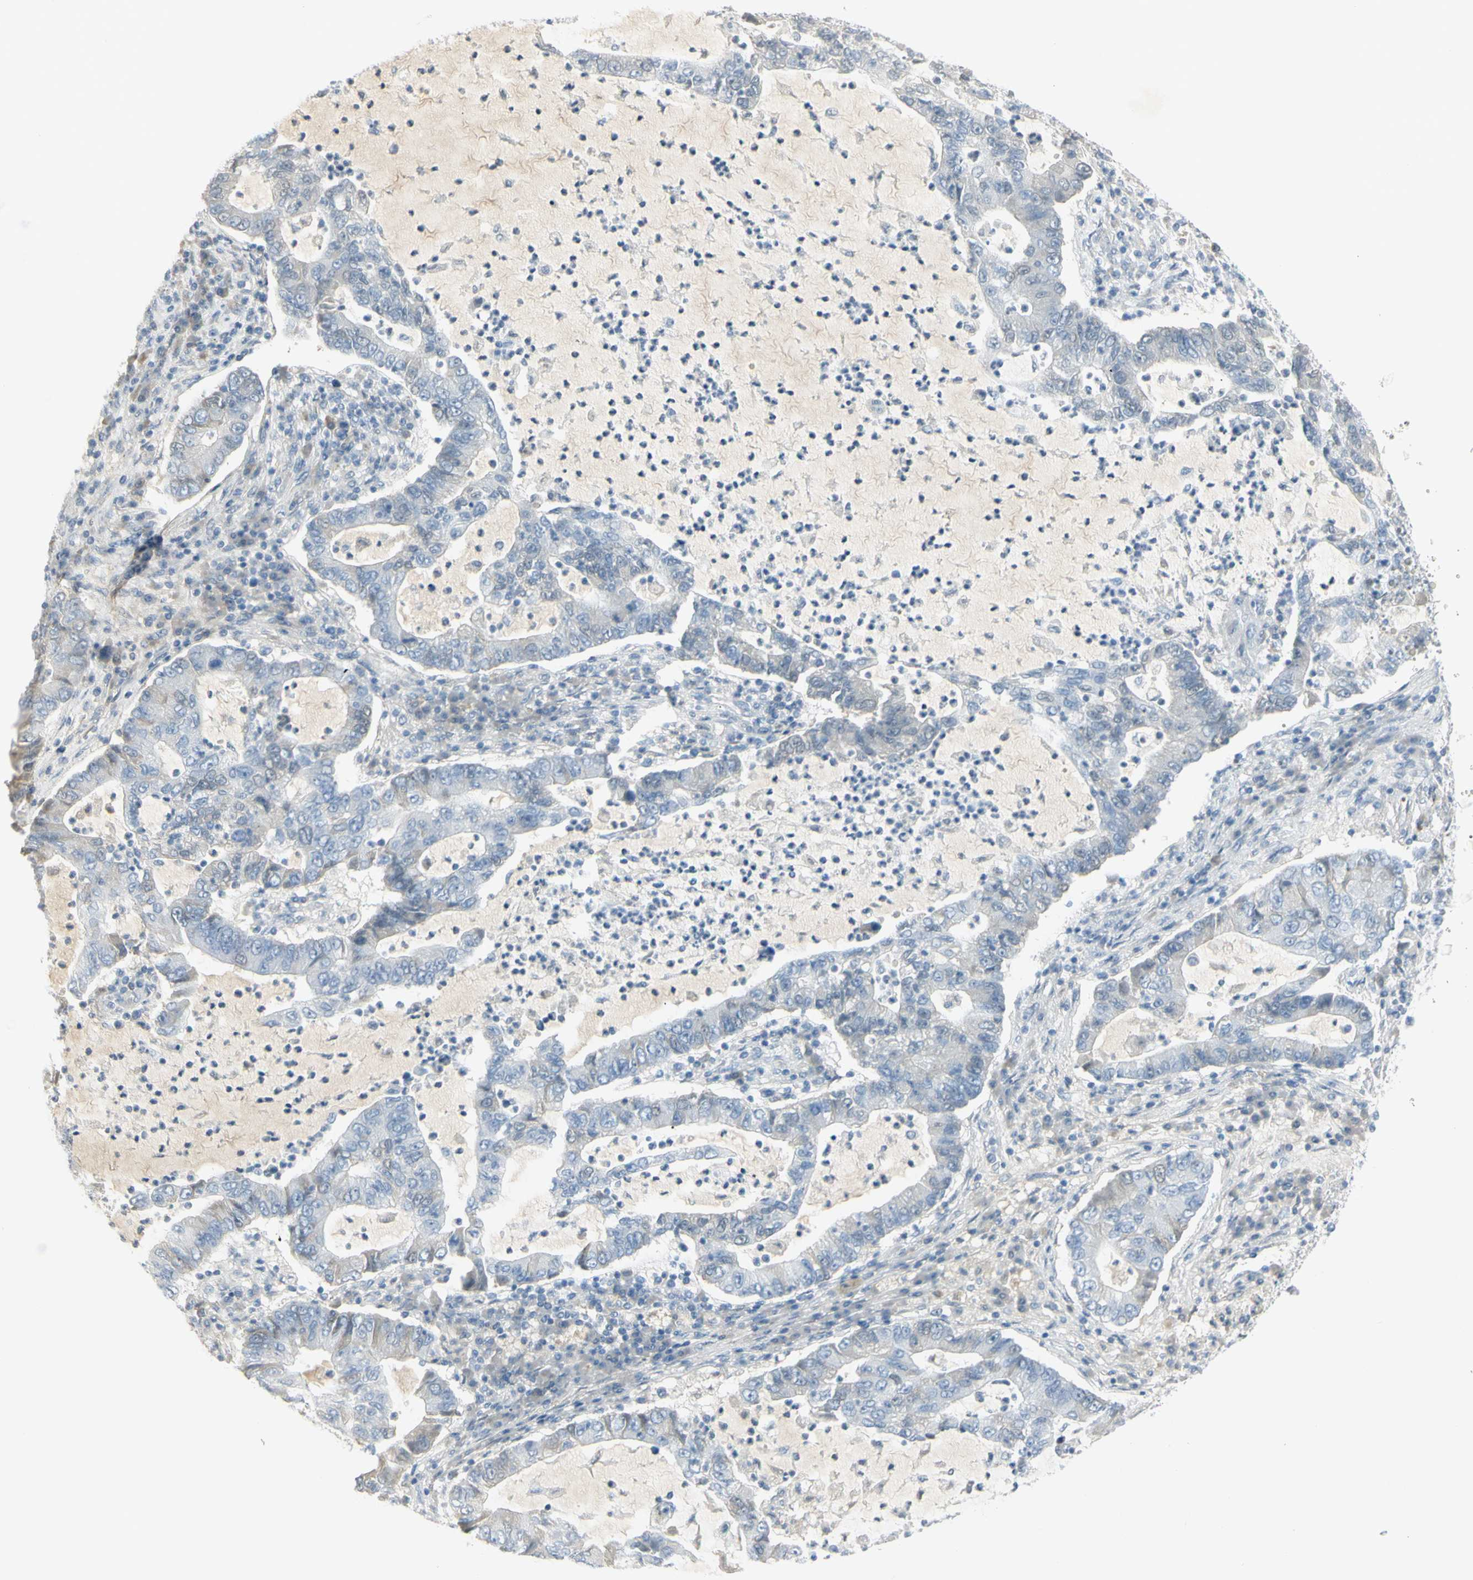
{"staining": {"intensity": "negative", "quantity": "none", "location": "none"}, "tissue": "lung cancer", "cell_type": "Tumor cells", "image_type": "cancer", "snomed": [{"axis": "morphology", "description": "Adenocarcinoma, NOS"}, {"axis": "topography", "description": "Lung"}], "caption": "Immunohistochemistry histopathology image of neoplastic tissue: lung cancer (adenocarcinoma) stained with DAB (3,3'-diaminobenzidine) displays no significant protein staining in tumor cells. (Immunohistochemistry, brightfield microscopy, high magnification).", "gene": "PIP", "patient": {"sex": "female", "age": 51}}